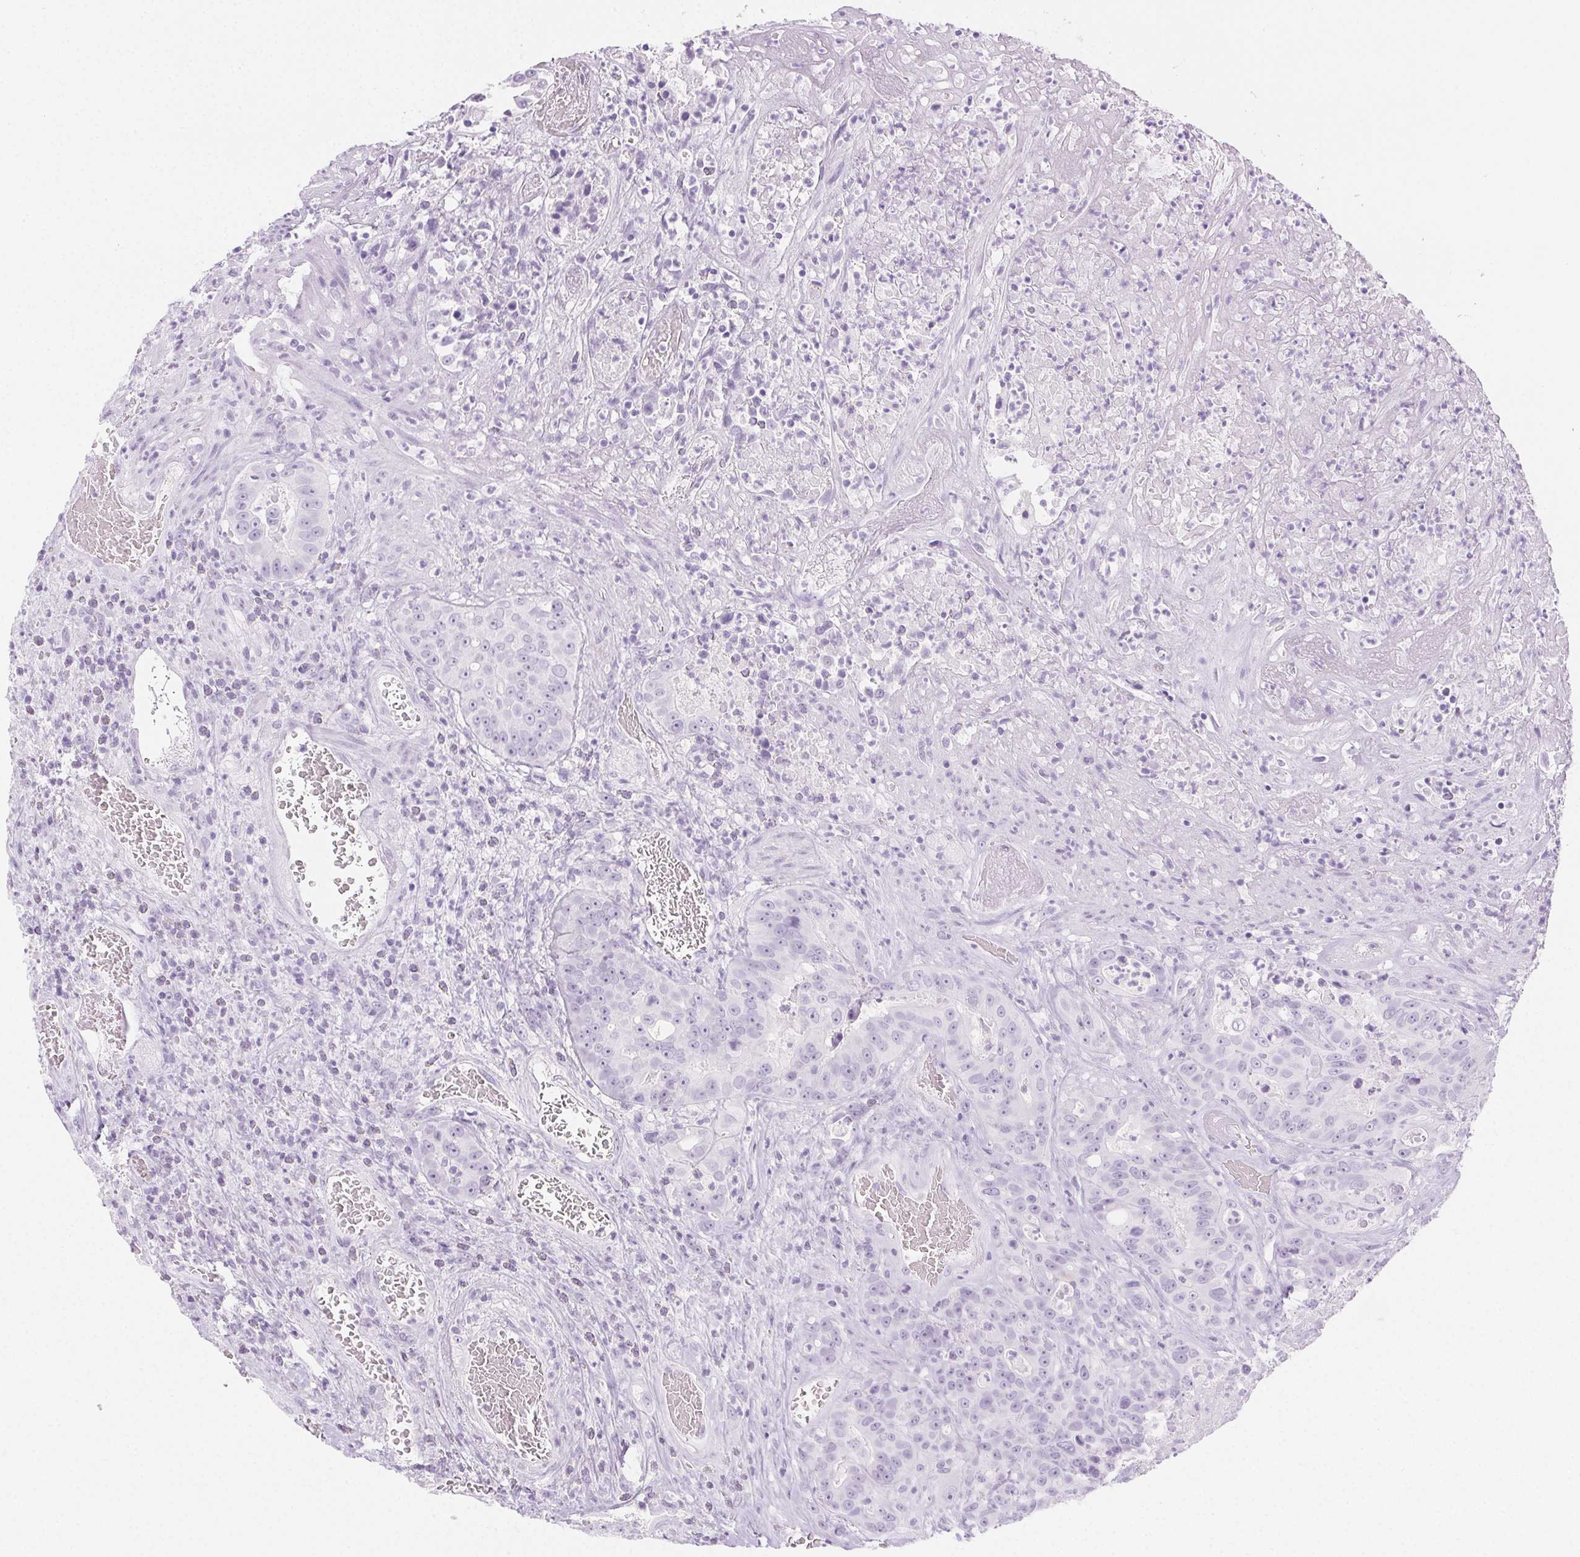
{"staining": {"intensity": "negative", "quantity": "none", "location": "none"}, "tissue": "colorectal cancer", "cell_type": "Tumor cells", "image_type": "cancer", "snomed": [{"axis": "morphology", "description": "Adenocarcinoma, NOS"}, {"axis": "topography", "description": "Rectum"}], "caption": "A histopathology image of colorectal cancer (adenocarcinoma) stained for a protein shows no brown staining in tumor cells.", "gene": "SPRR3", "patient": {"sex": "female", "age": 62}}